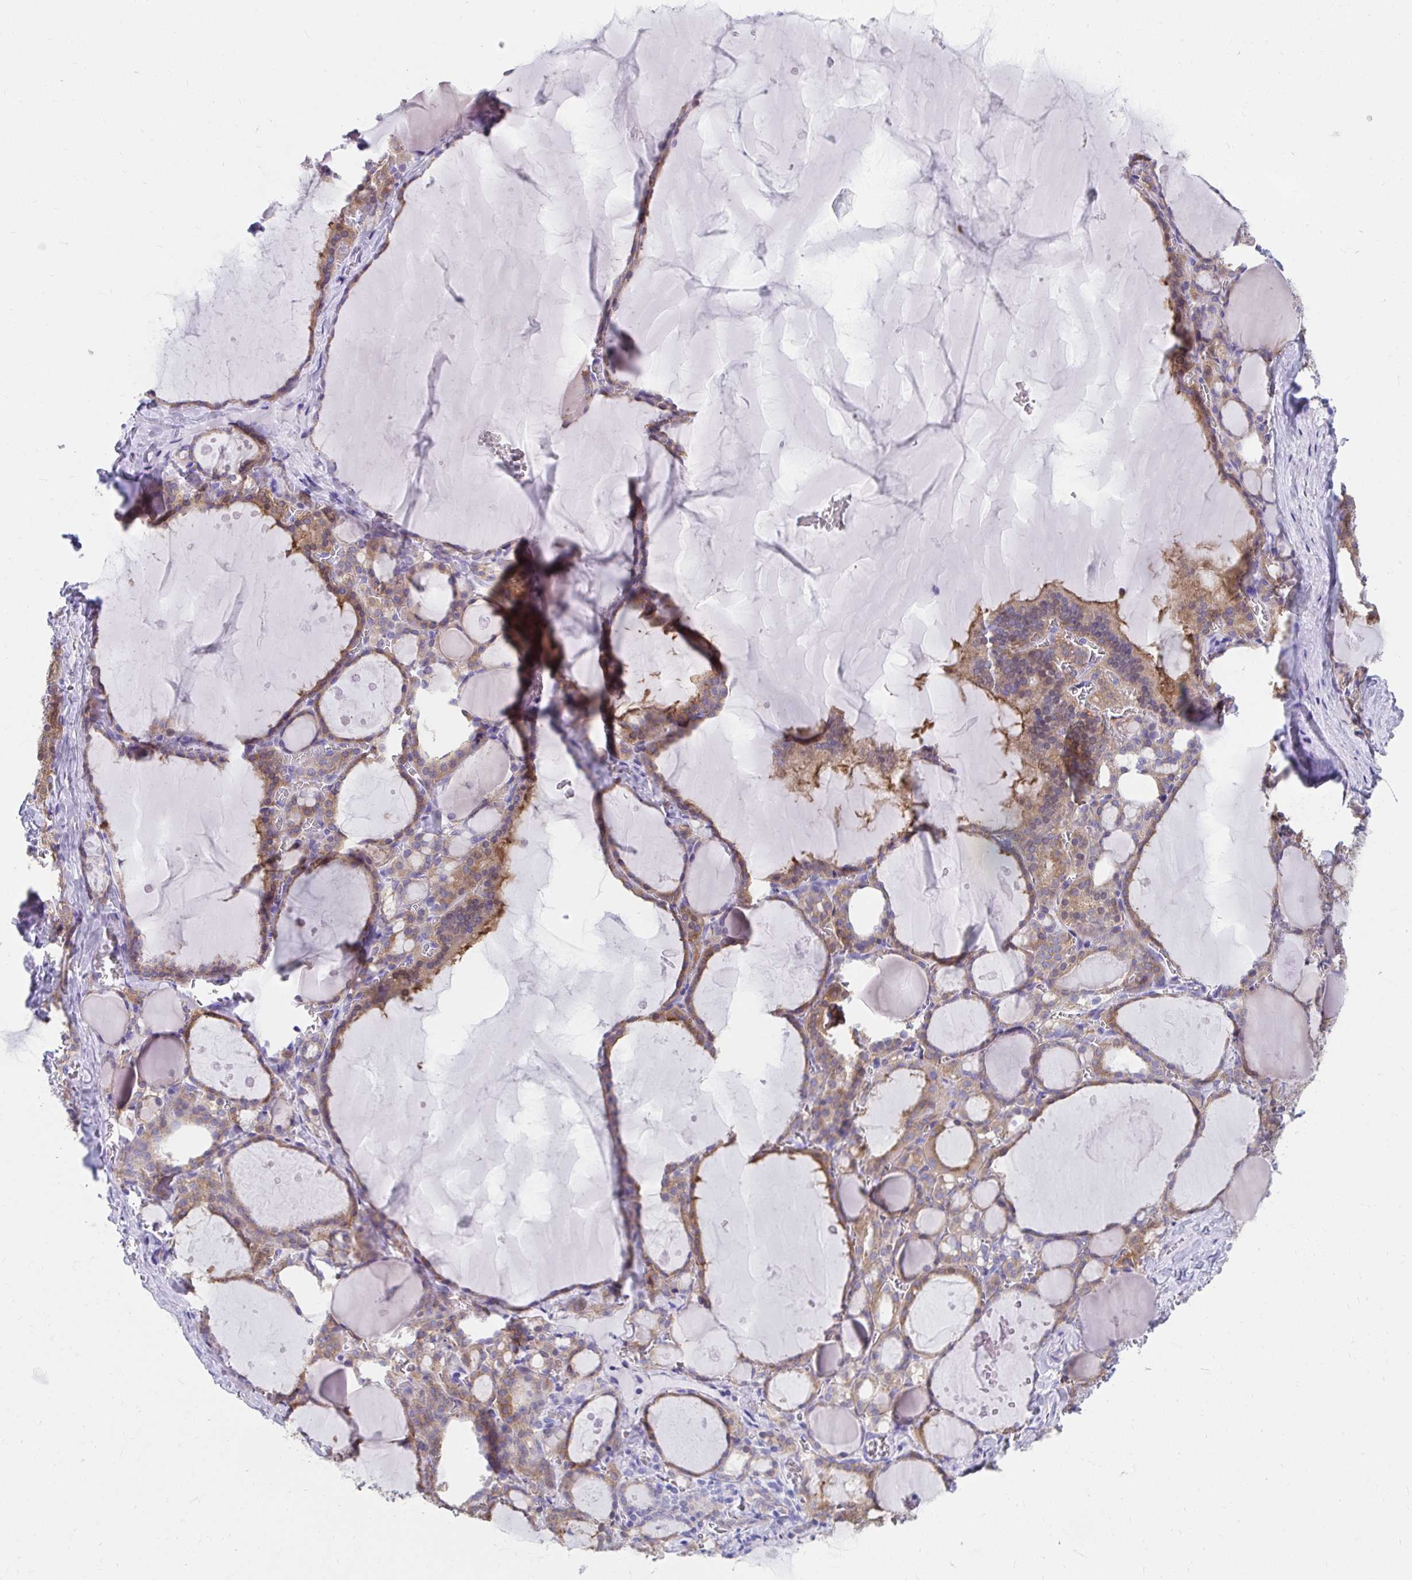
{"staining": {"intensity": "moderate", "quantity": "25%-75%", "location": "cytoplasmic/membranous"}, "tissue": "thyroid gland", "cell_type": "Glandular cells", "image_type": "normal", "snomed": [{"axis": "morphology", "description": "Normal tissue, NOS"}, {"axis": "topography", "description": "Thyroid gland"}], "caption": "Immunohistochemistry image of unremarkable thyroid gland: thyroid gland stained using IHC exhibits medium levels of moderate protein expression localized specifically in the cytoplasmic/membranous of glandular cells, appearing as a cytoplasmic/membranous brown color.", "gene": "HGD", "patient": {"sex": "male", "age": 56}}